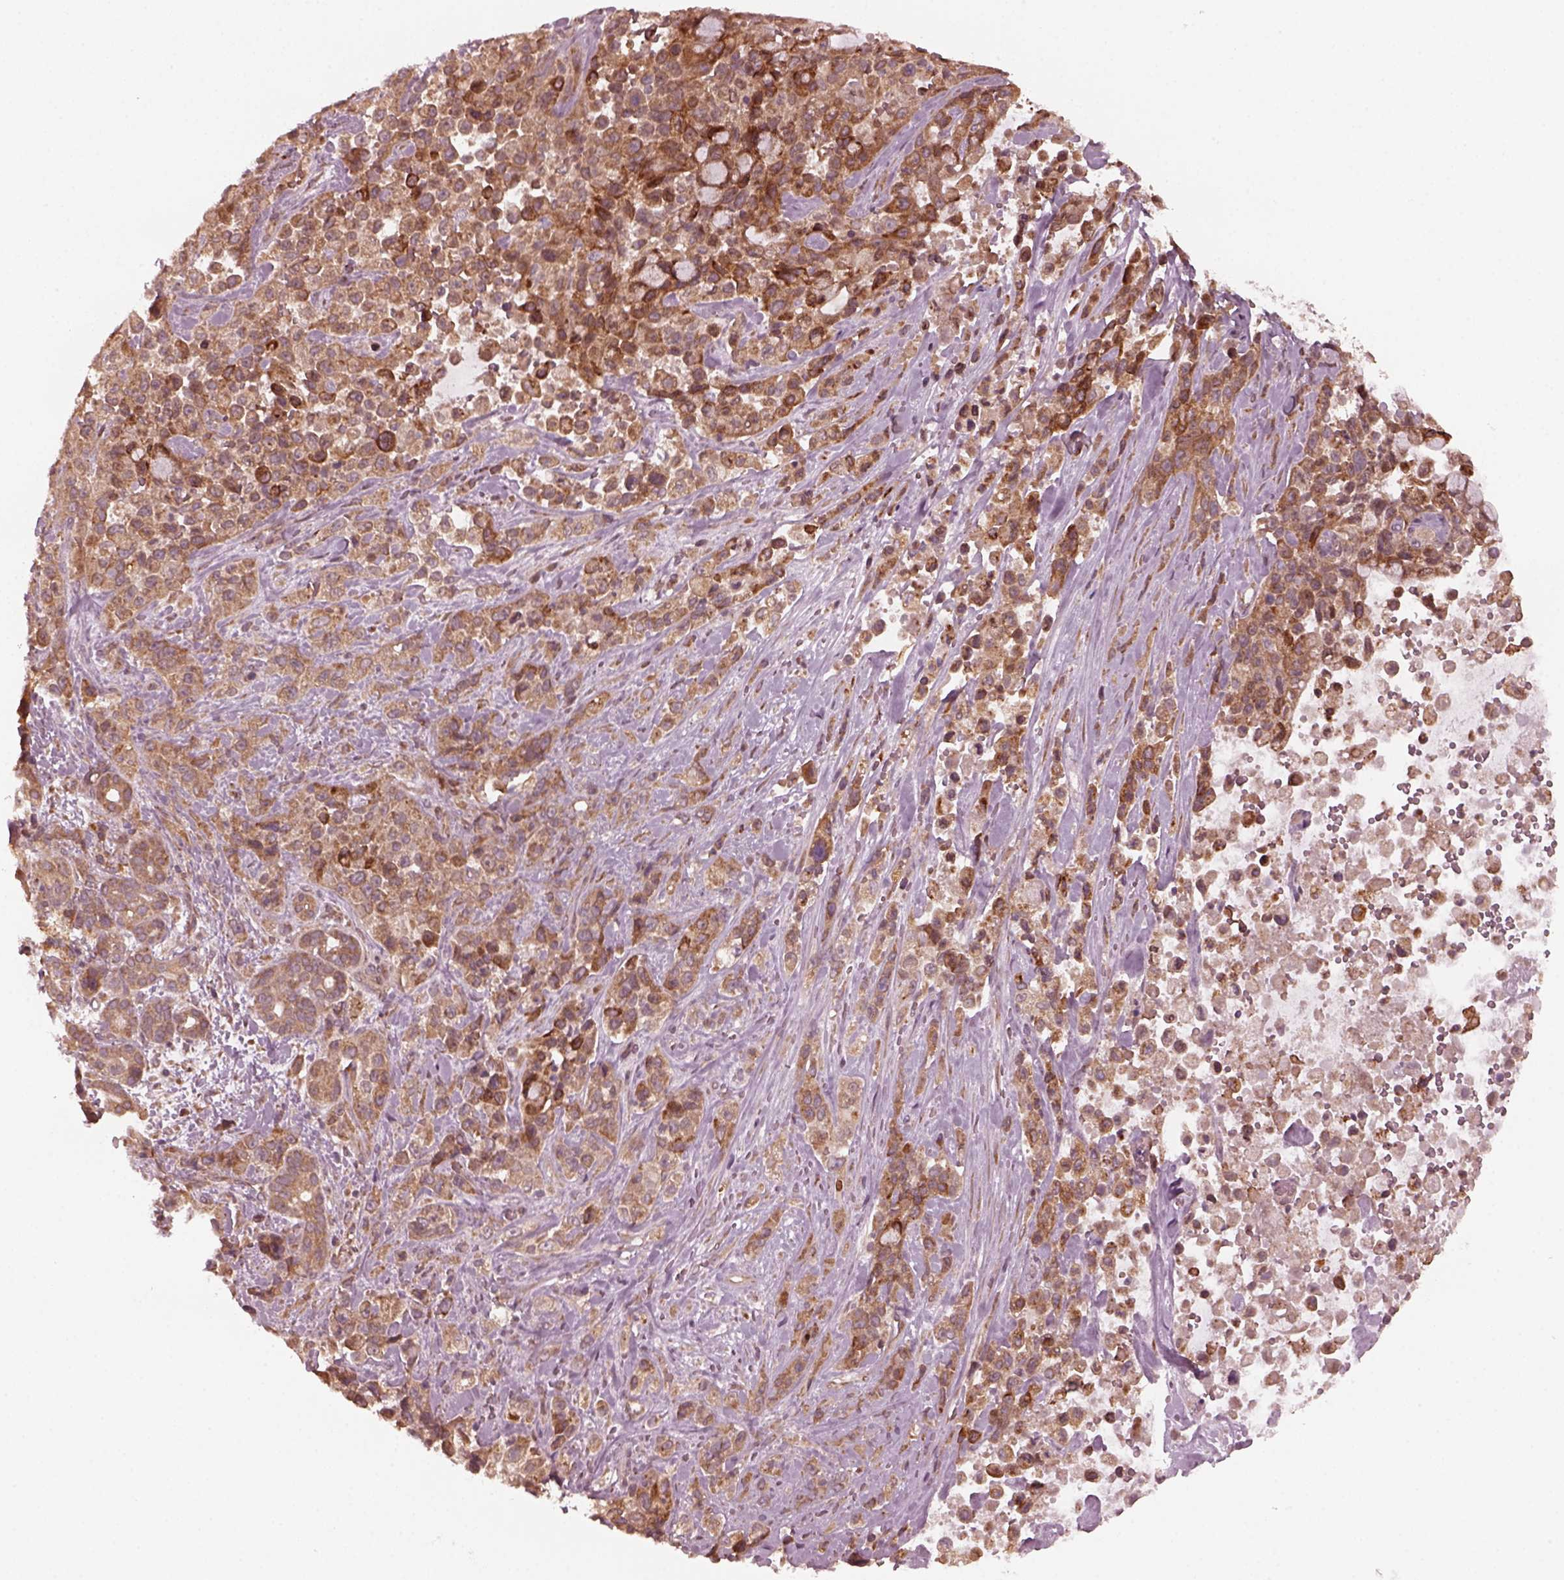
{"staining": {"intensity": "strong", "quantity": "<25%", "location": "cytoplasmic/membranous"}, "tissue": "pancreatic cancer", "cell_type": "Tumor cells", "image_type": "cancer", "snomed": [{"axis": "morphology", "description": "Adenocarcinoma, NOS"}, {"axis": "topography", "description": "Pancreas"}], "caption": "Immunohistochemical staining of human pancreatic cancer demonstrates medium levels of strong cytoplasmic/membranous expression in approximately <25% of tumor cells.", "gene": "FAF2", "patient": {"sex": "male", "age": 44}}